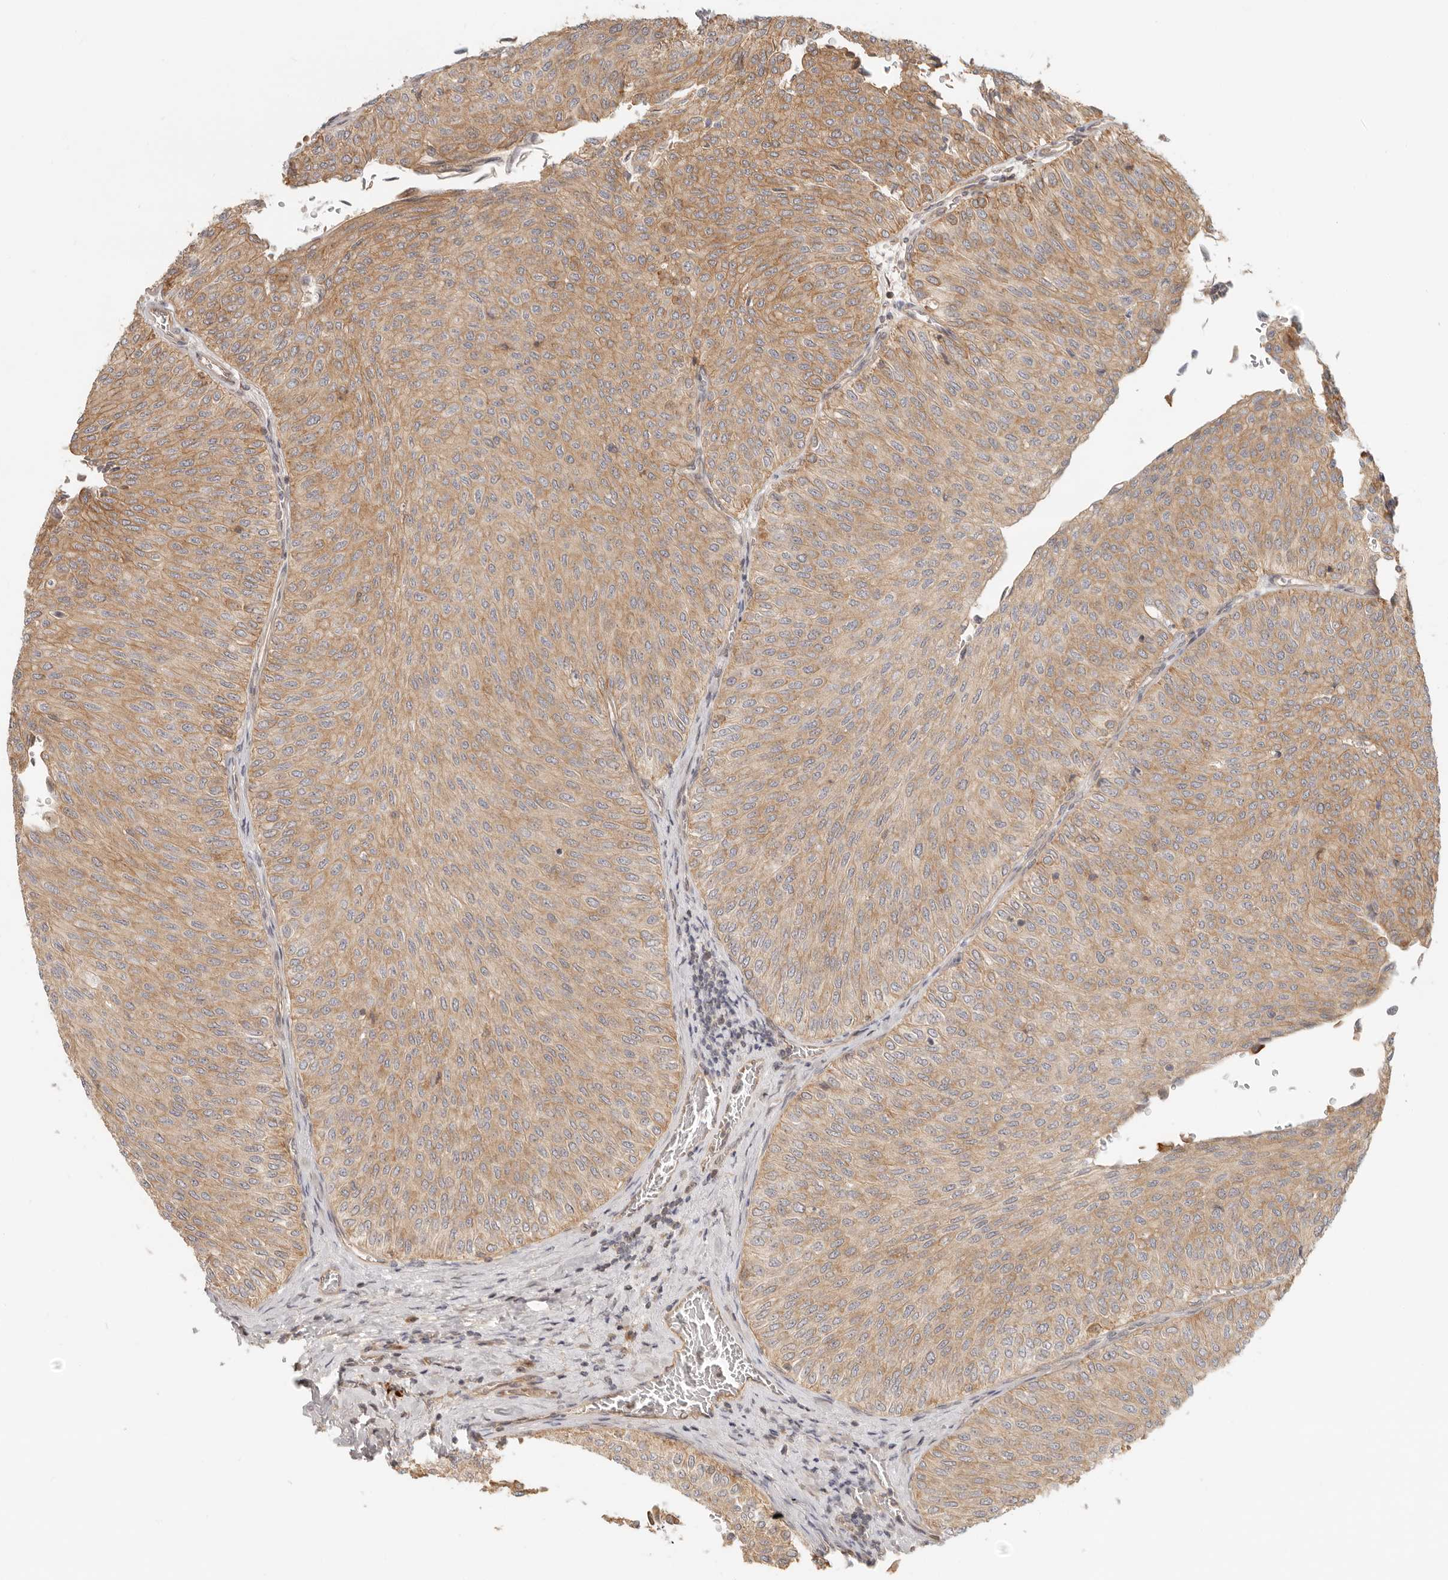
{"staining": {"intensity": "moderate", "quantity": ">75%", "location": "cytoplasmic/membranous"}, "tissue": "urothelial cancer", "cell_type": "Tumor cells", "image_type": "cancer", "snomed": [{"axis": "morphology", "description": "Urothelial carcinoma, Low grade"}, {"axis": "topography", "description": "Urinary bladder"}], "caption": "Protein staining displays moderate cytoplasmic/membranous staining in approximately >75% of tumor cells in urothelial cancer.", "gene": "UFSP1", "patient": {"sex": "male", "age": 78}}